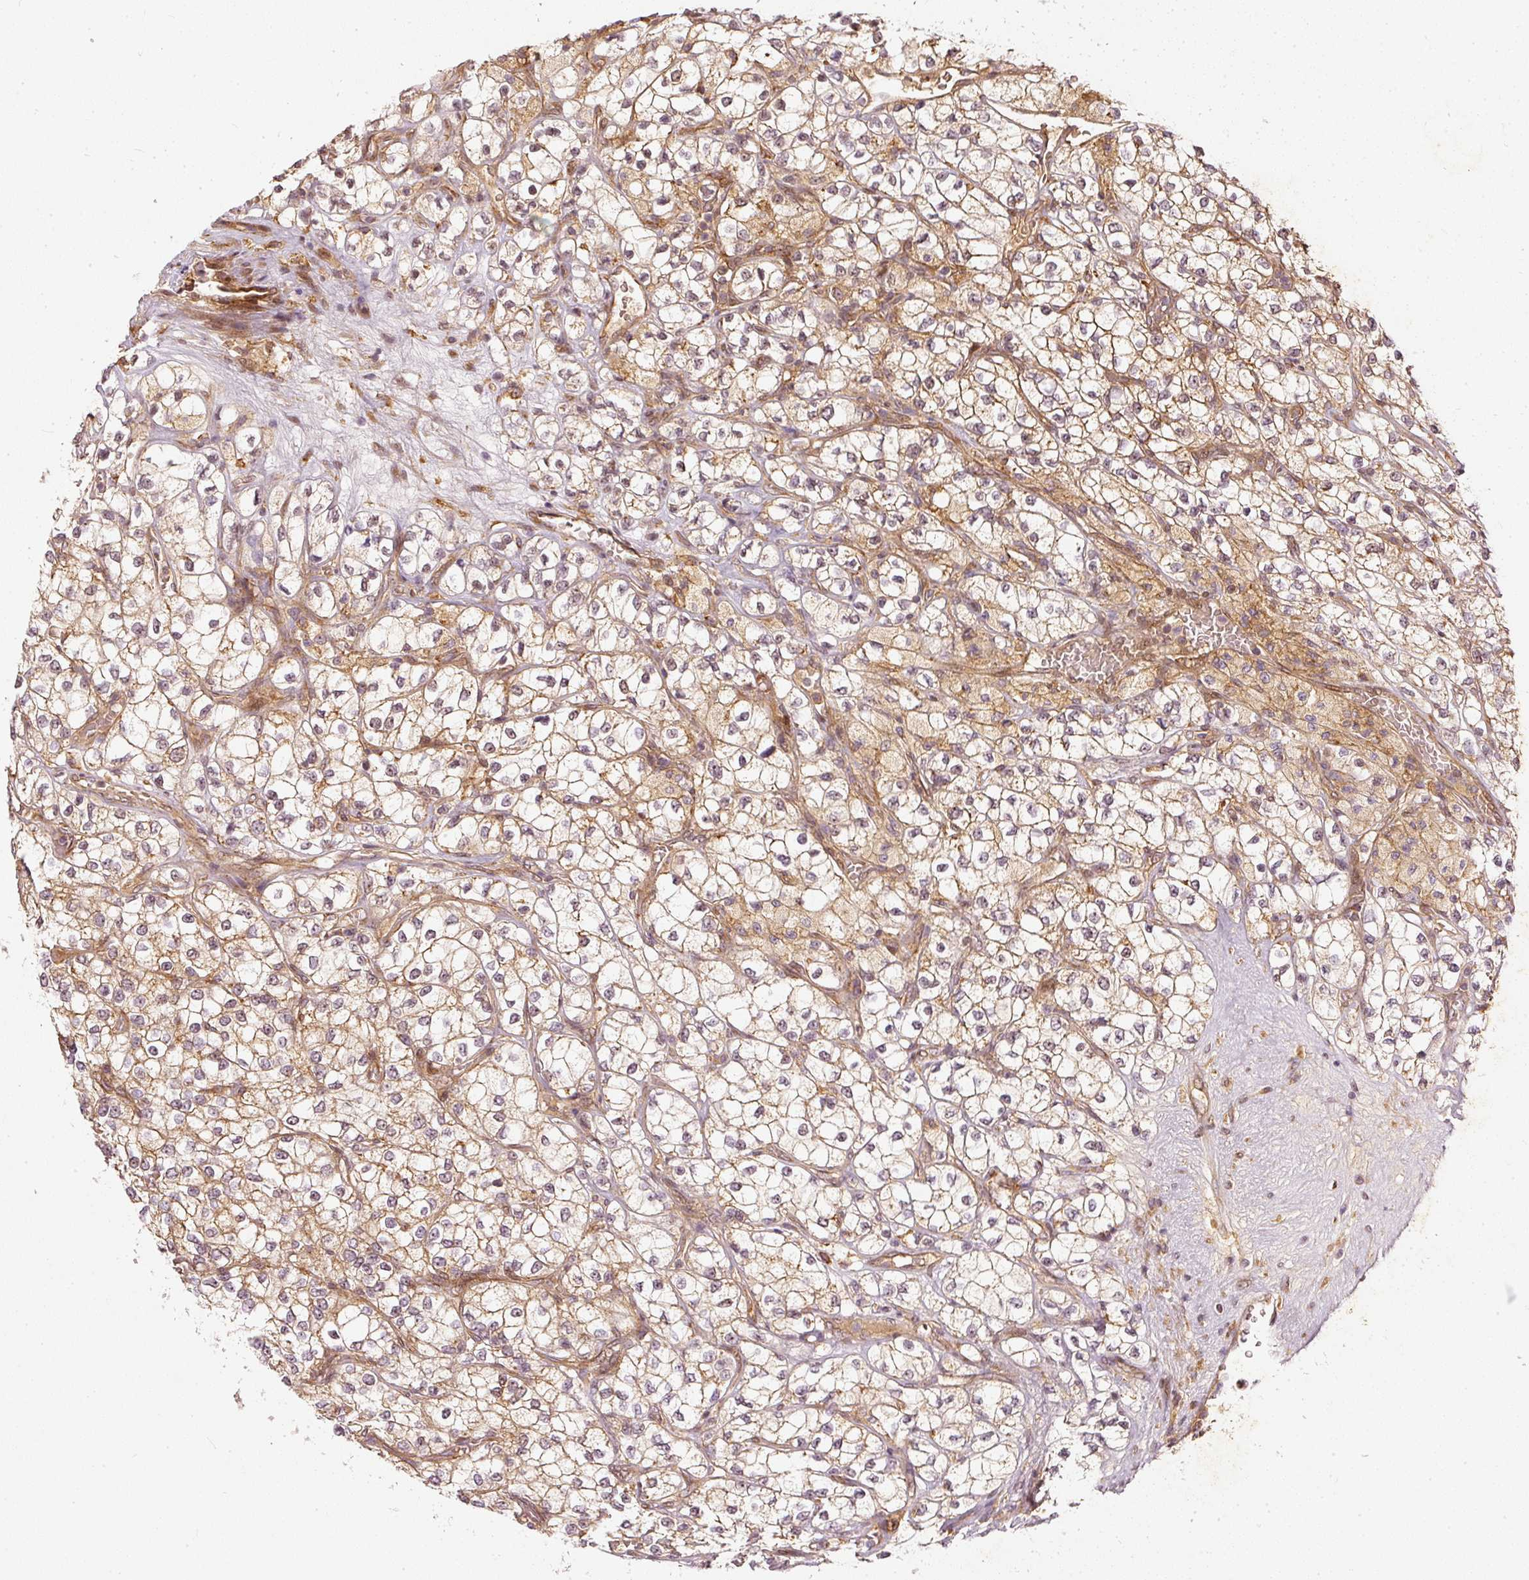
{"staining": {"intensity": "moderate", "quantity": "25%-75%", "location": "cytoplasmic/membranous"}, "tissue": "renal cancer", "cell_type": "Tumor cells", "image_type": "cancer", "snomed": [{"axis": "morphology", "description": "Adenocarcinoma, NOS"}, {"axis": "topography", "description": "Kidney"}], "caption": "Immunohistochemistry histopathology image of neoplastic tissue: adenocarcinoma (renal) stained using immunohistochemistry demonstrates medium levels of moderate protein expression localized specifically in the cytoplasmic/membranous of tumor cells, appearing as a cytoplasmic/membranous brown color.", "gene": "ZNF580", "patient": {"sex": "male", "age": 80}}